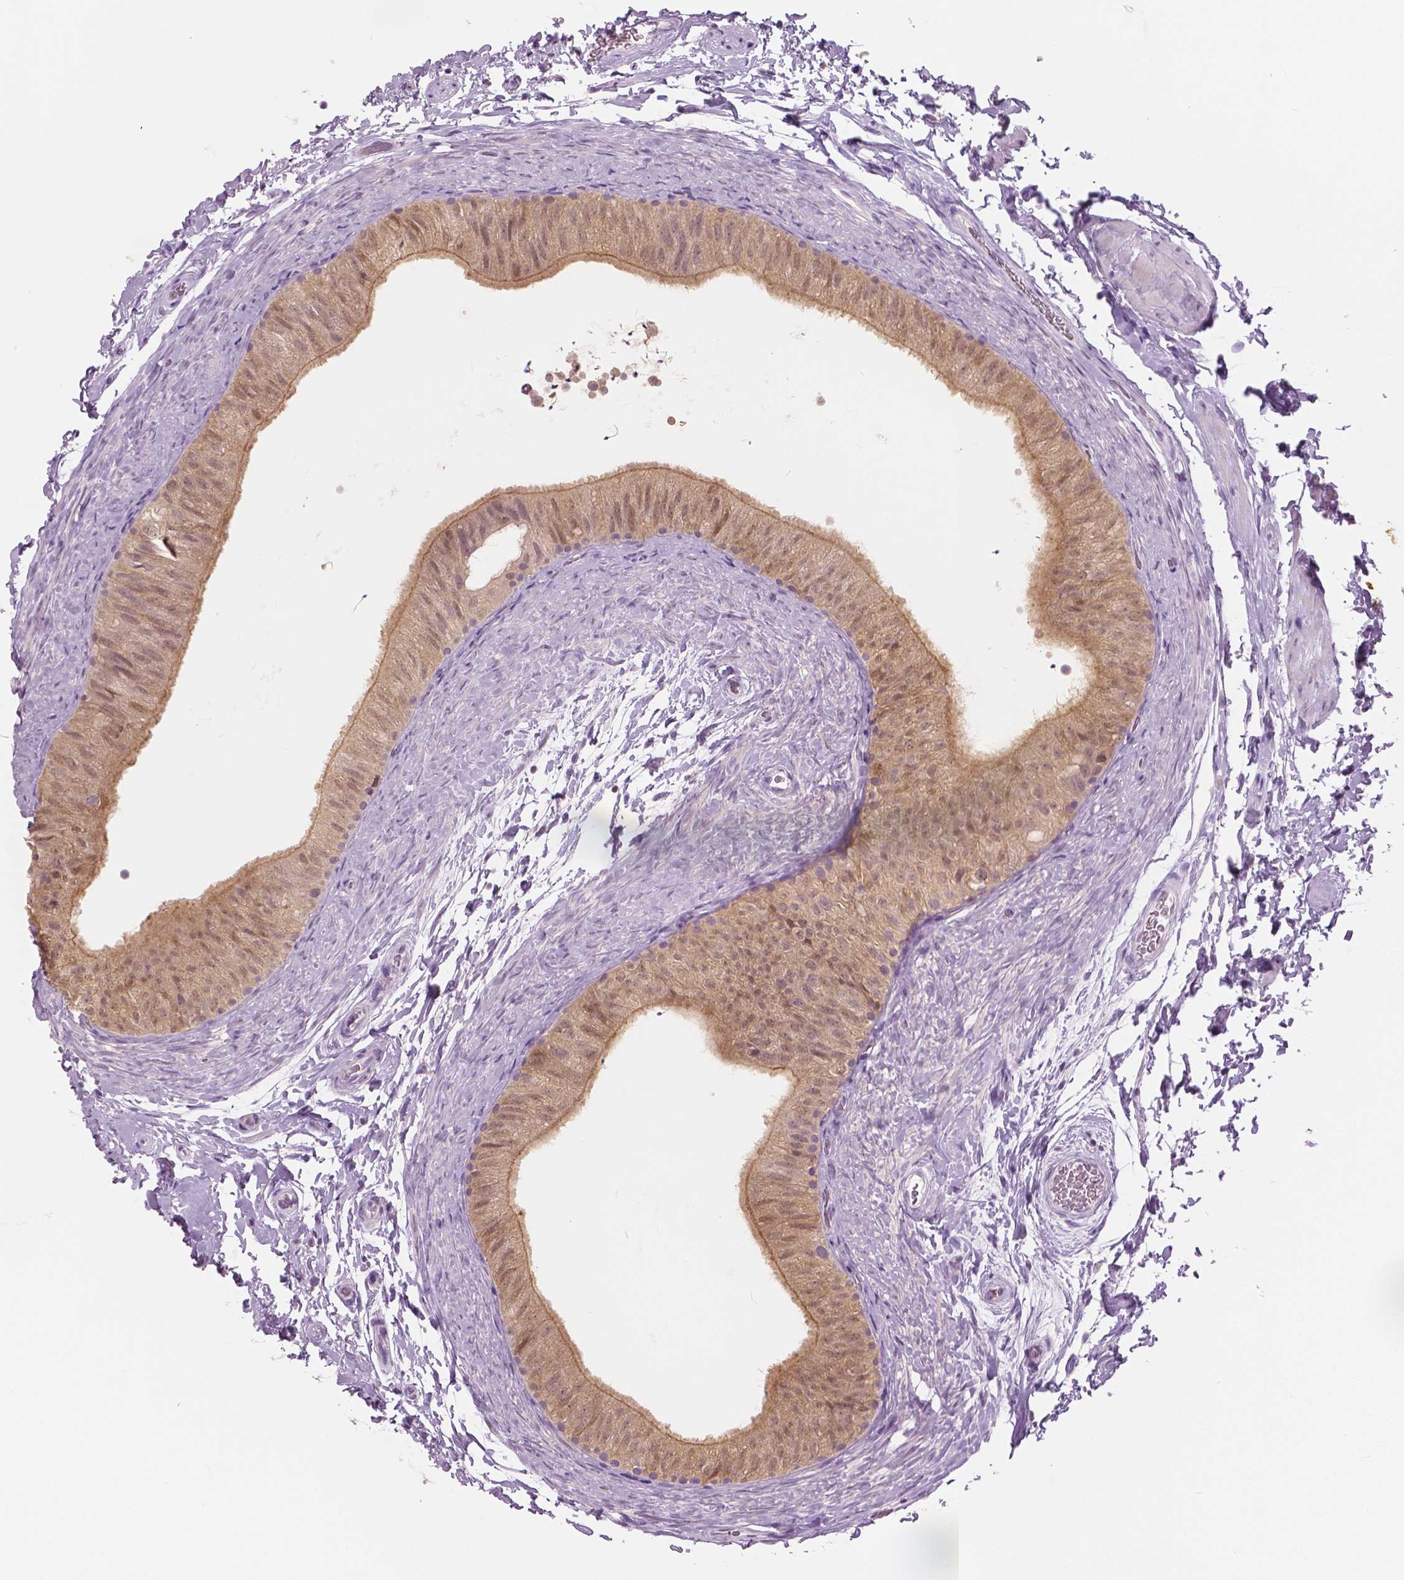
{"staining": {"intensity": "moderate", "quantity": "25%-75%", "location": "cytoplasmic/membranous"}, "tissue": "epididymis", "cell_type": "Glandular cells", "image_type": "normal", "snomed": [{"axis": "morphology", "description": "Normal tissue, NOS"}, {"axis": "topography", "description": "Epididymis, spermatic cord, NOS"}, {"axis": "topography", "description": "Epididymis"}], "caption": "High-magnification brightfield microscopy of benign epididymis stained with DAB (brown) and counterstained with hematoxylin (blue). glandular cells exhibit moderate cytoplasmic/membranous positivity is seen in approximately25%-75% of cells.", "gene": "GALM", "patient": {"sex": "male", "age": 31}}